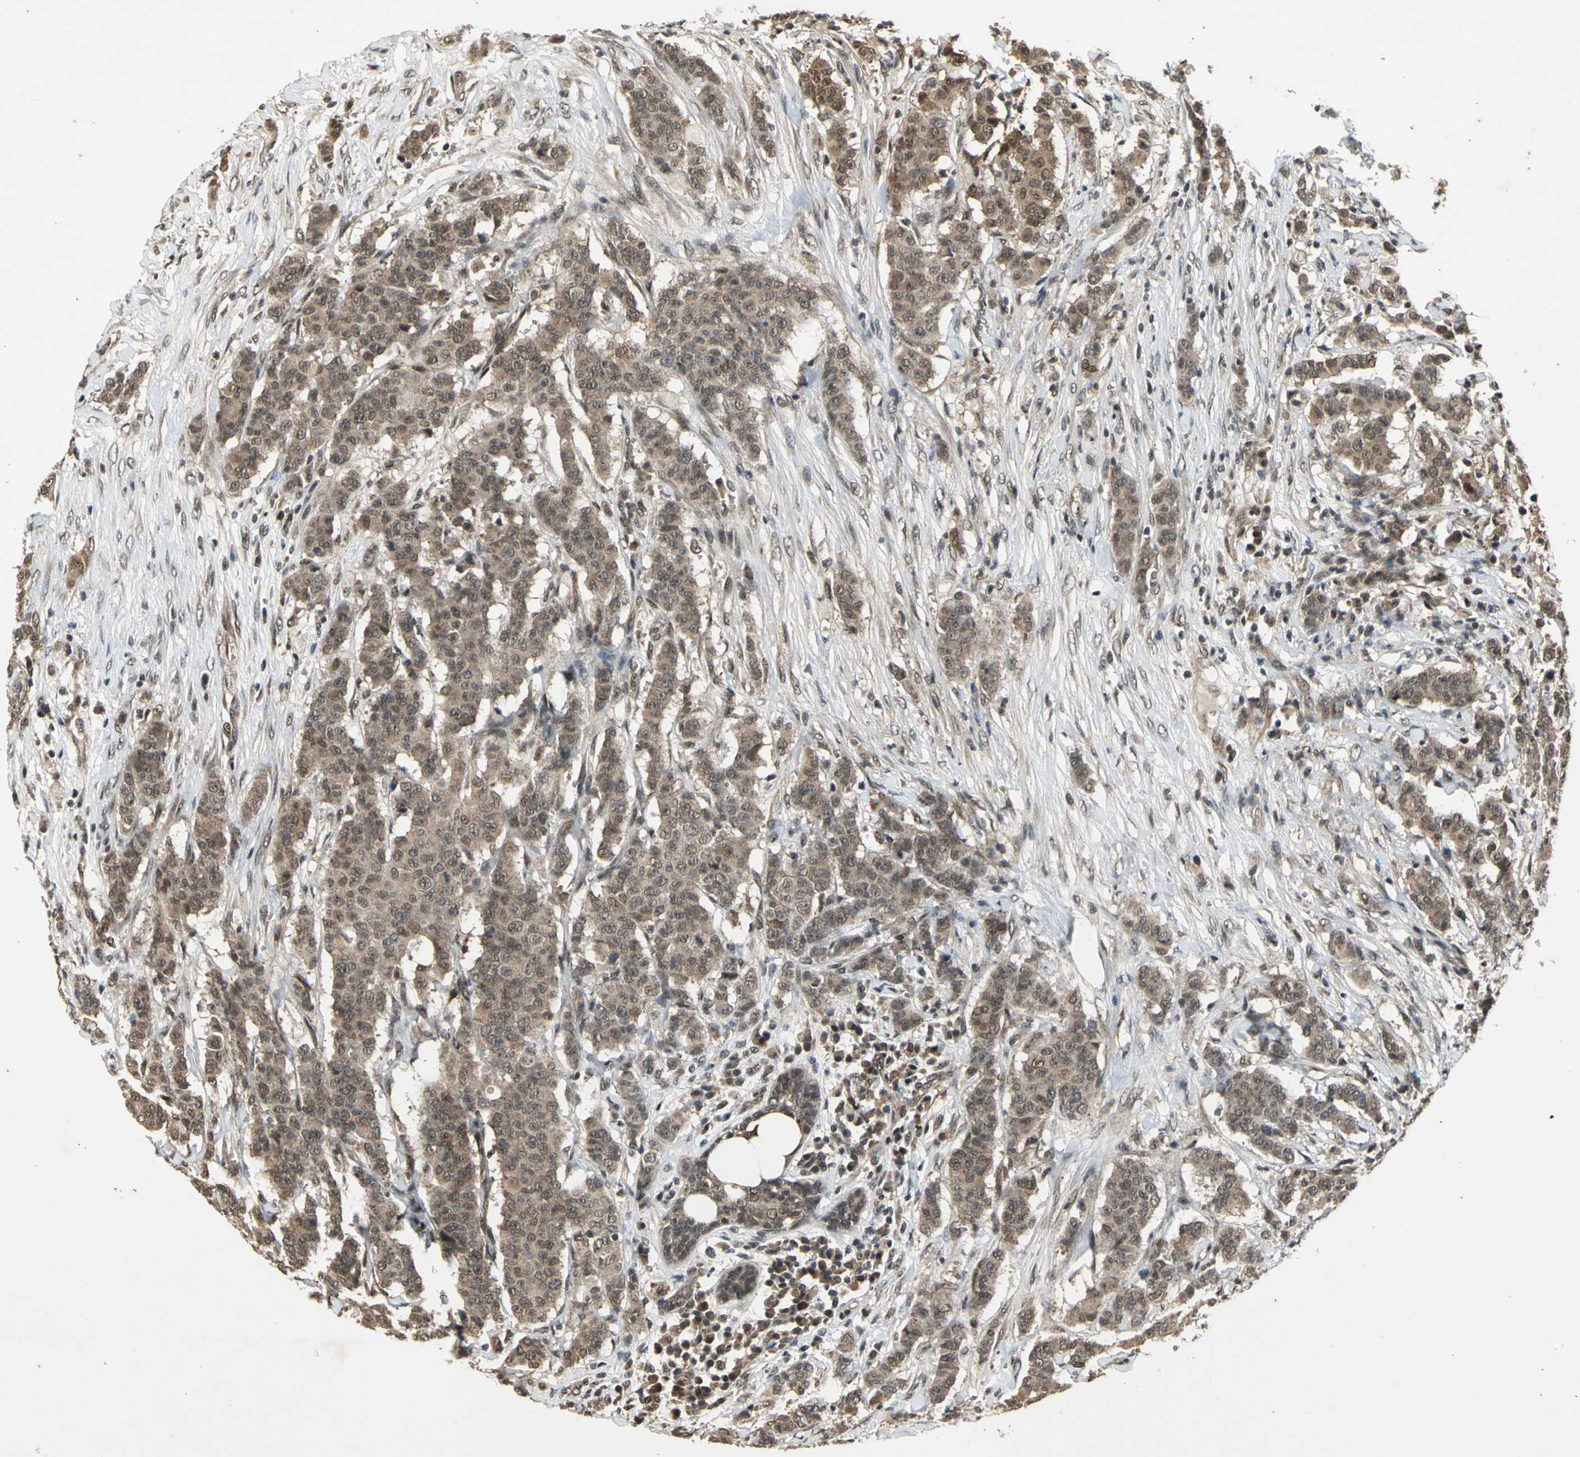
{"staining": {"intensity": "moderate", "quantity": ">75%", "location": "cytoplasmic/membranous"}, "tissue": "breast cancer", "cell_type": "Tumor cells", "image_type": "cancer", "snomed": [{"axis": "morphology", "description": "Duct carcinoma"}, {"axis": "topography", "description": "Breast"}], "caption": "Immunohistochemical staining of human infiltrating ductal carcinoma (breast) reveals medium levels of moderate cytoplasmic/membranous expression in about >75% of tumor cells. (IHC, brightfield microscopy, high magnification).", "gene": "NOTCH3", "patient": {"sex": "female", "age": 40}}